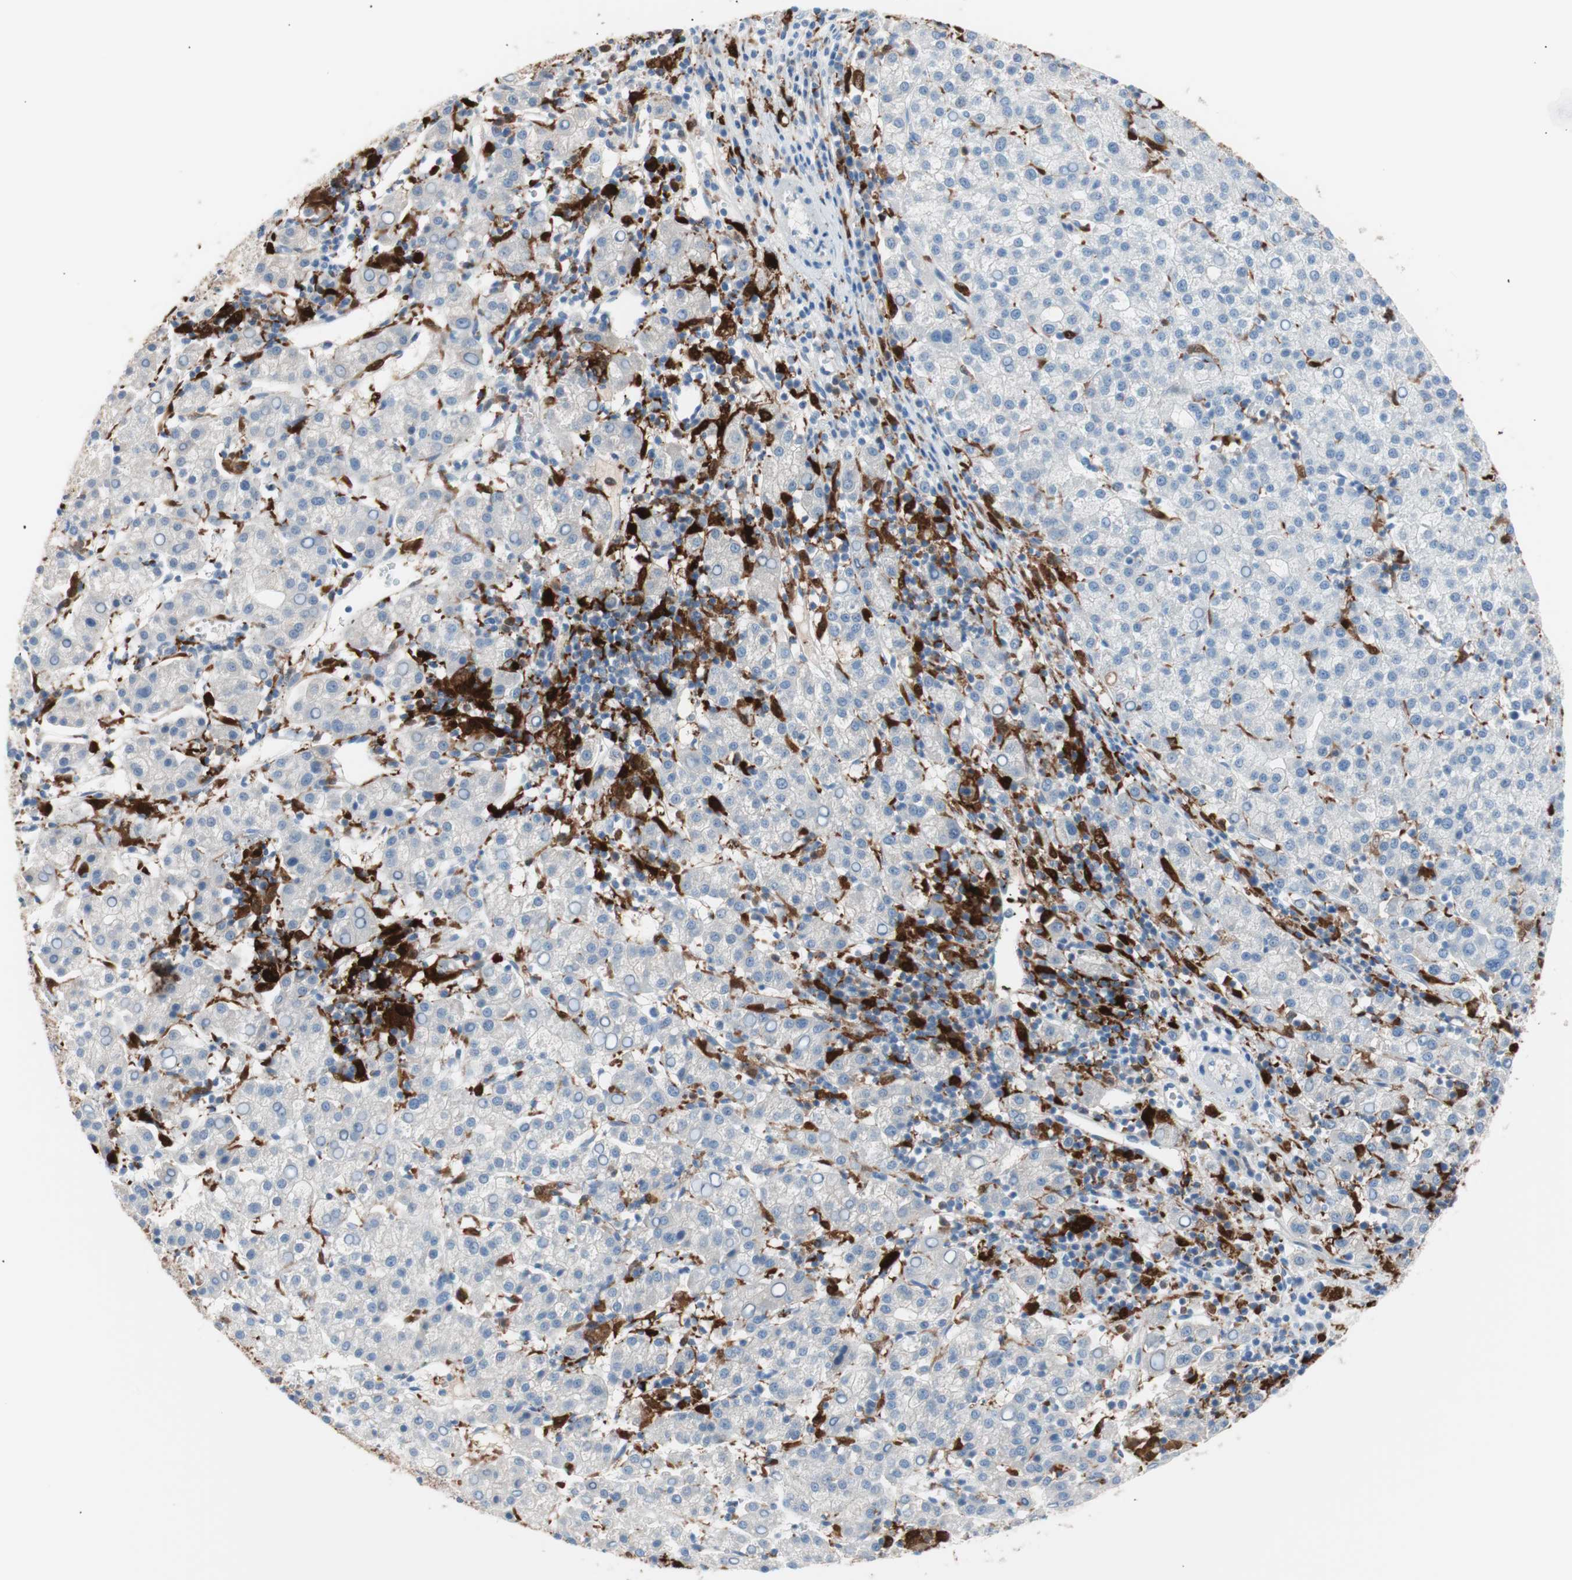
{"staining": {"intensity": "negative", "quantity": "none", "location": "none"}, "tissue": "liver cancer", "cell_type": "Tumor cells", "image_type": "cancer", "snomed": [{"axis": "morphology", "description": "Carcinoma, Hepatocellular, NOS"}, {"axis": "topography", "description": "Liver"}], "caption": "This is a histopathology image of IHC staining of liver hepatocellular carcinoma, which shows no expression in tumor cells.", "gene": "IL18", "patient": {"sex": "female", "age": 58}}